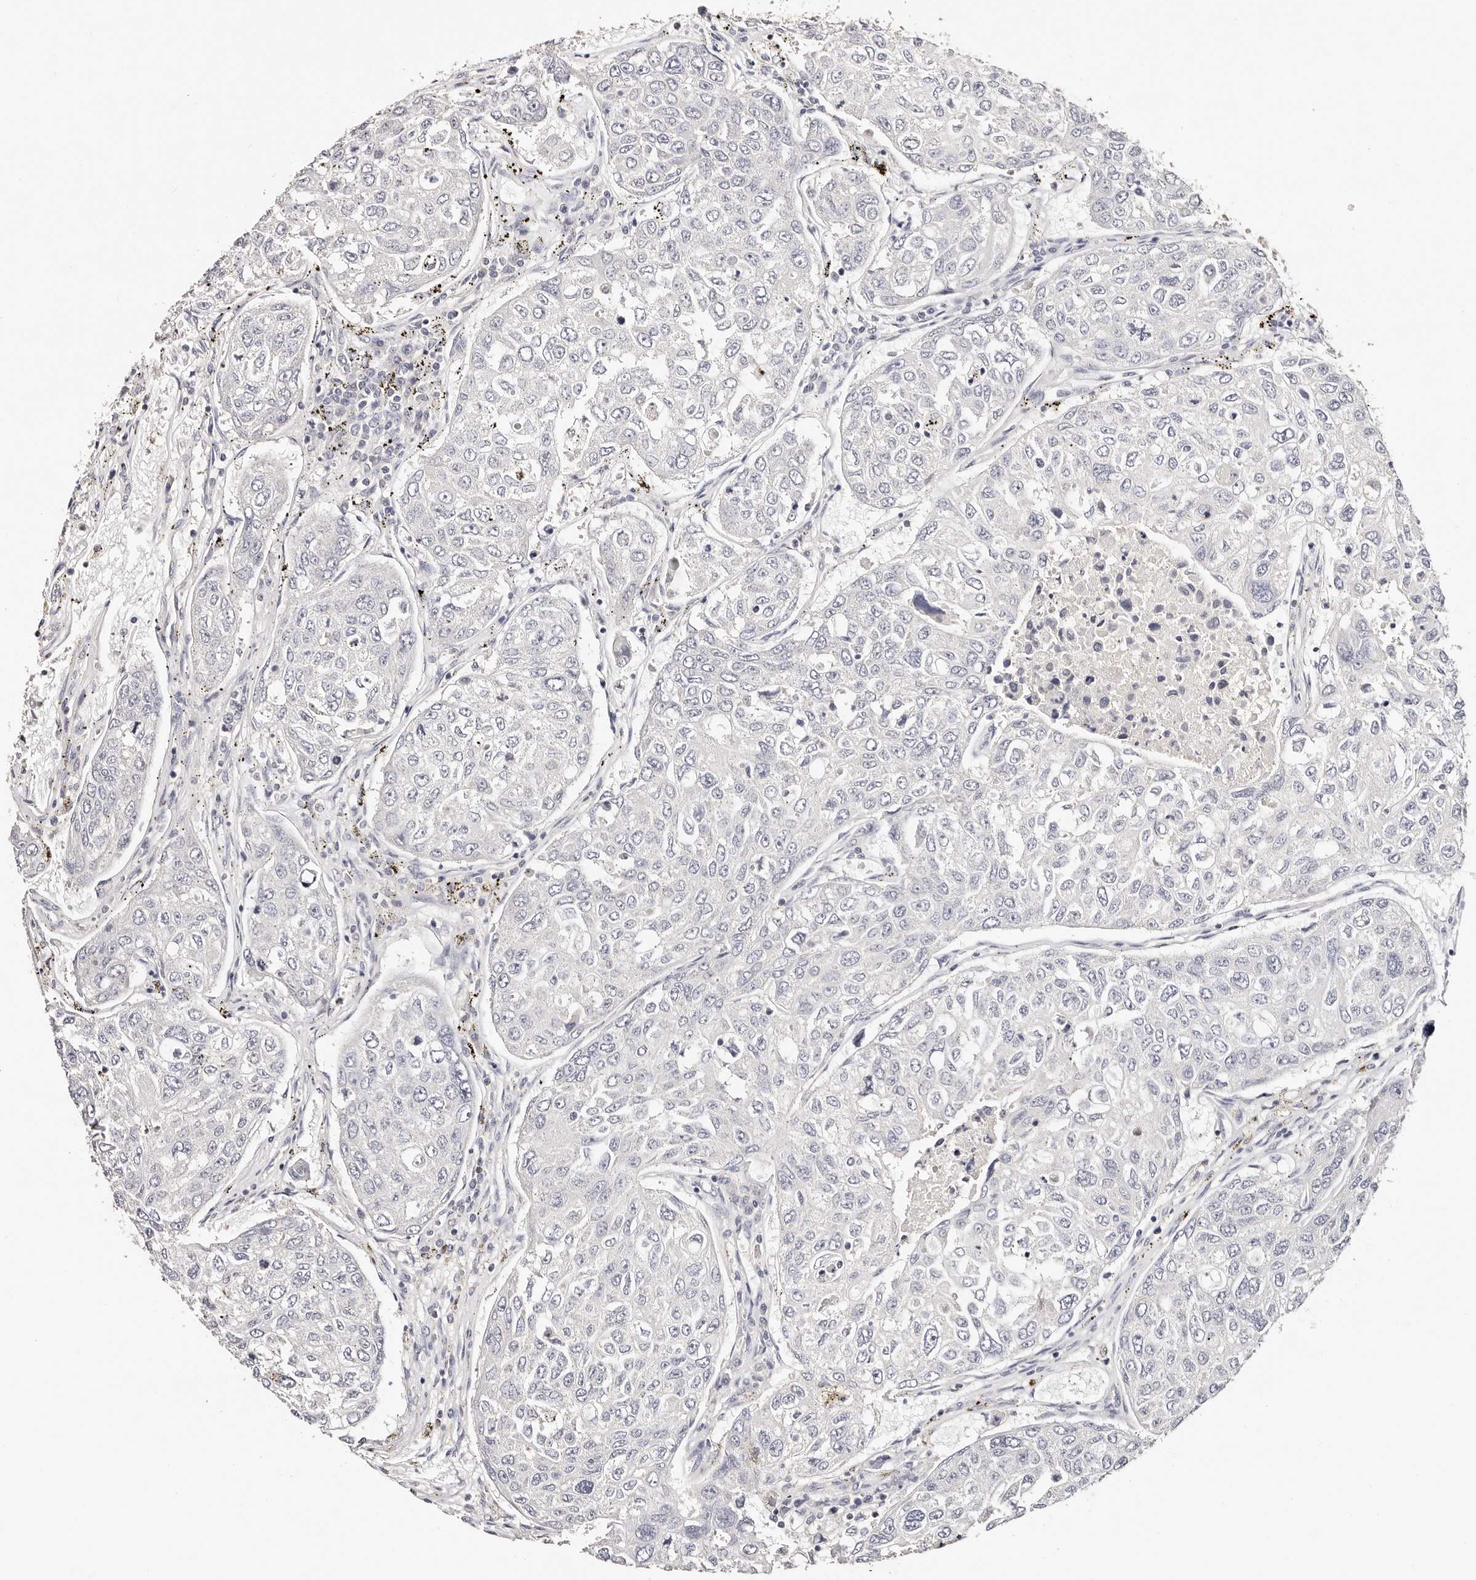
{"staining": {"intensity": "negative", "quantity": "none", "location": "none"}, "tissue": "urothelial cancer", "cell_type": "Tumor cells", "image_type": "cancer", "snomed": [{"axis": "morphology", "description": "Urothelial carcinoma, High grade"}, {"axis": "topography", "description": "Lymph node"}, {"axis": "topography", "description": "Urinary bladder"}], "caption": "Histopathology image shows no significant protein expression in tumor cells of urothelial cancer.", "gene": "IQGAP3", "patient": {"sex": "male", "age": 51}}